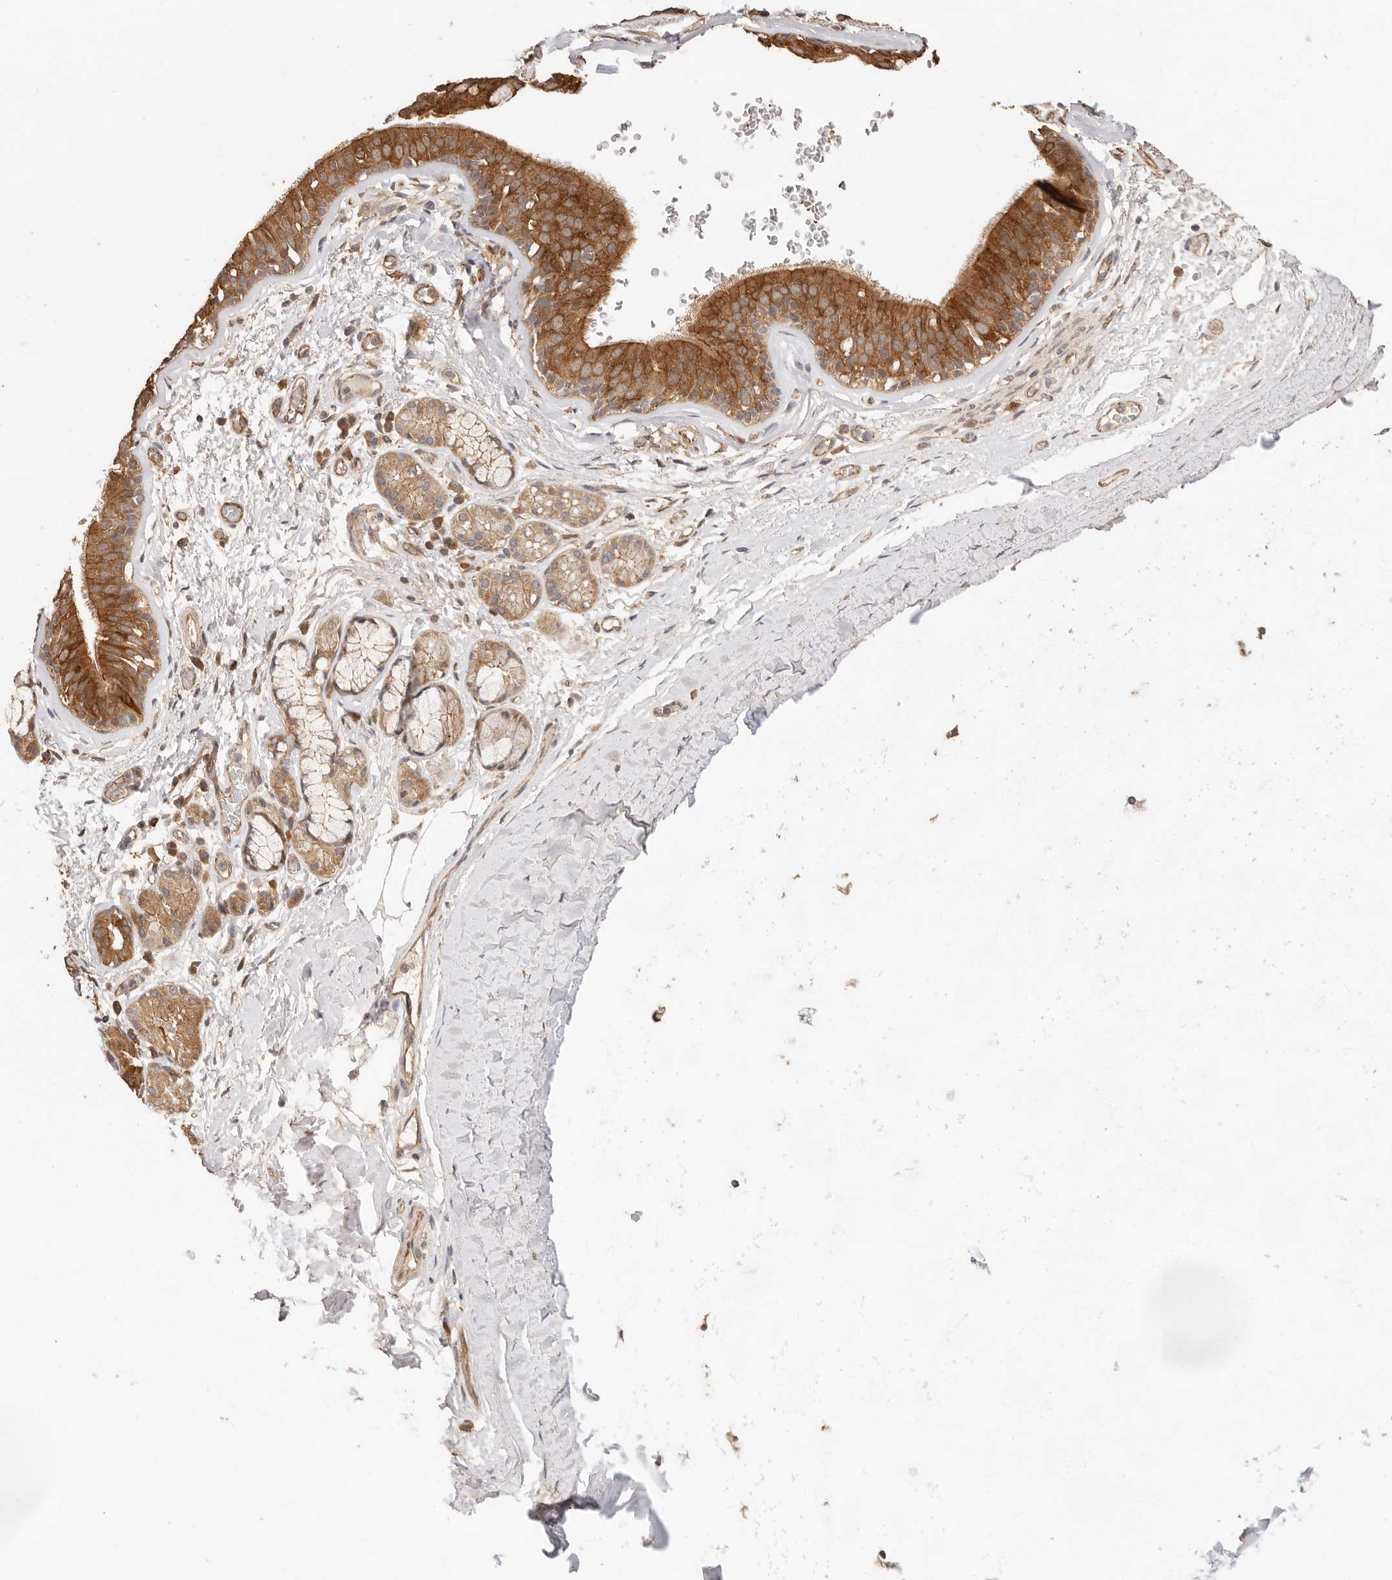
{"staining": {"intensity": "moderate", "quantity": ">75%", "location": "cytoplasmic/membranous"}, "tissue": "bronchus", "cell_type": "Respiratory epithelial cells", "image_type": "normal", "snomed": [{"axis": "morphology", "description": "Normal tissue, NOS"}, {"axis": "topography", "description": "Cartilage tissue"}], "caption": "This is a histology image of immunohistochemistry (IHC) staining of unremarkable bronchus, which shows moderate expression in the cytoplasmic/membranous of respiratory epithelial cells.", "gene": "AFDN", "patient": {"sex": "female", "age": 63}}